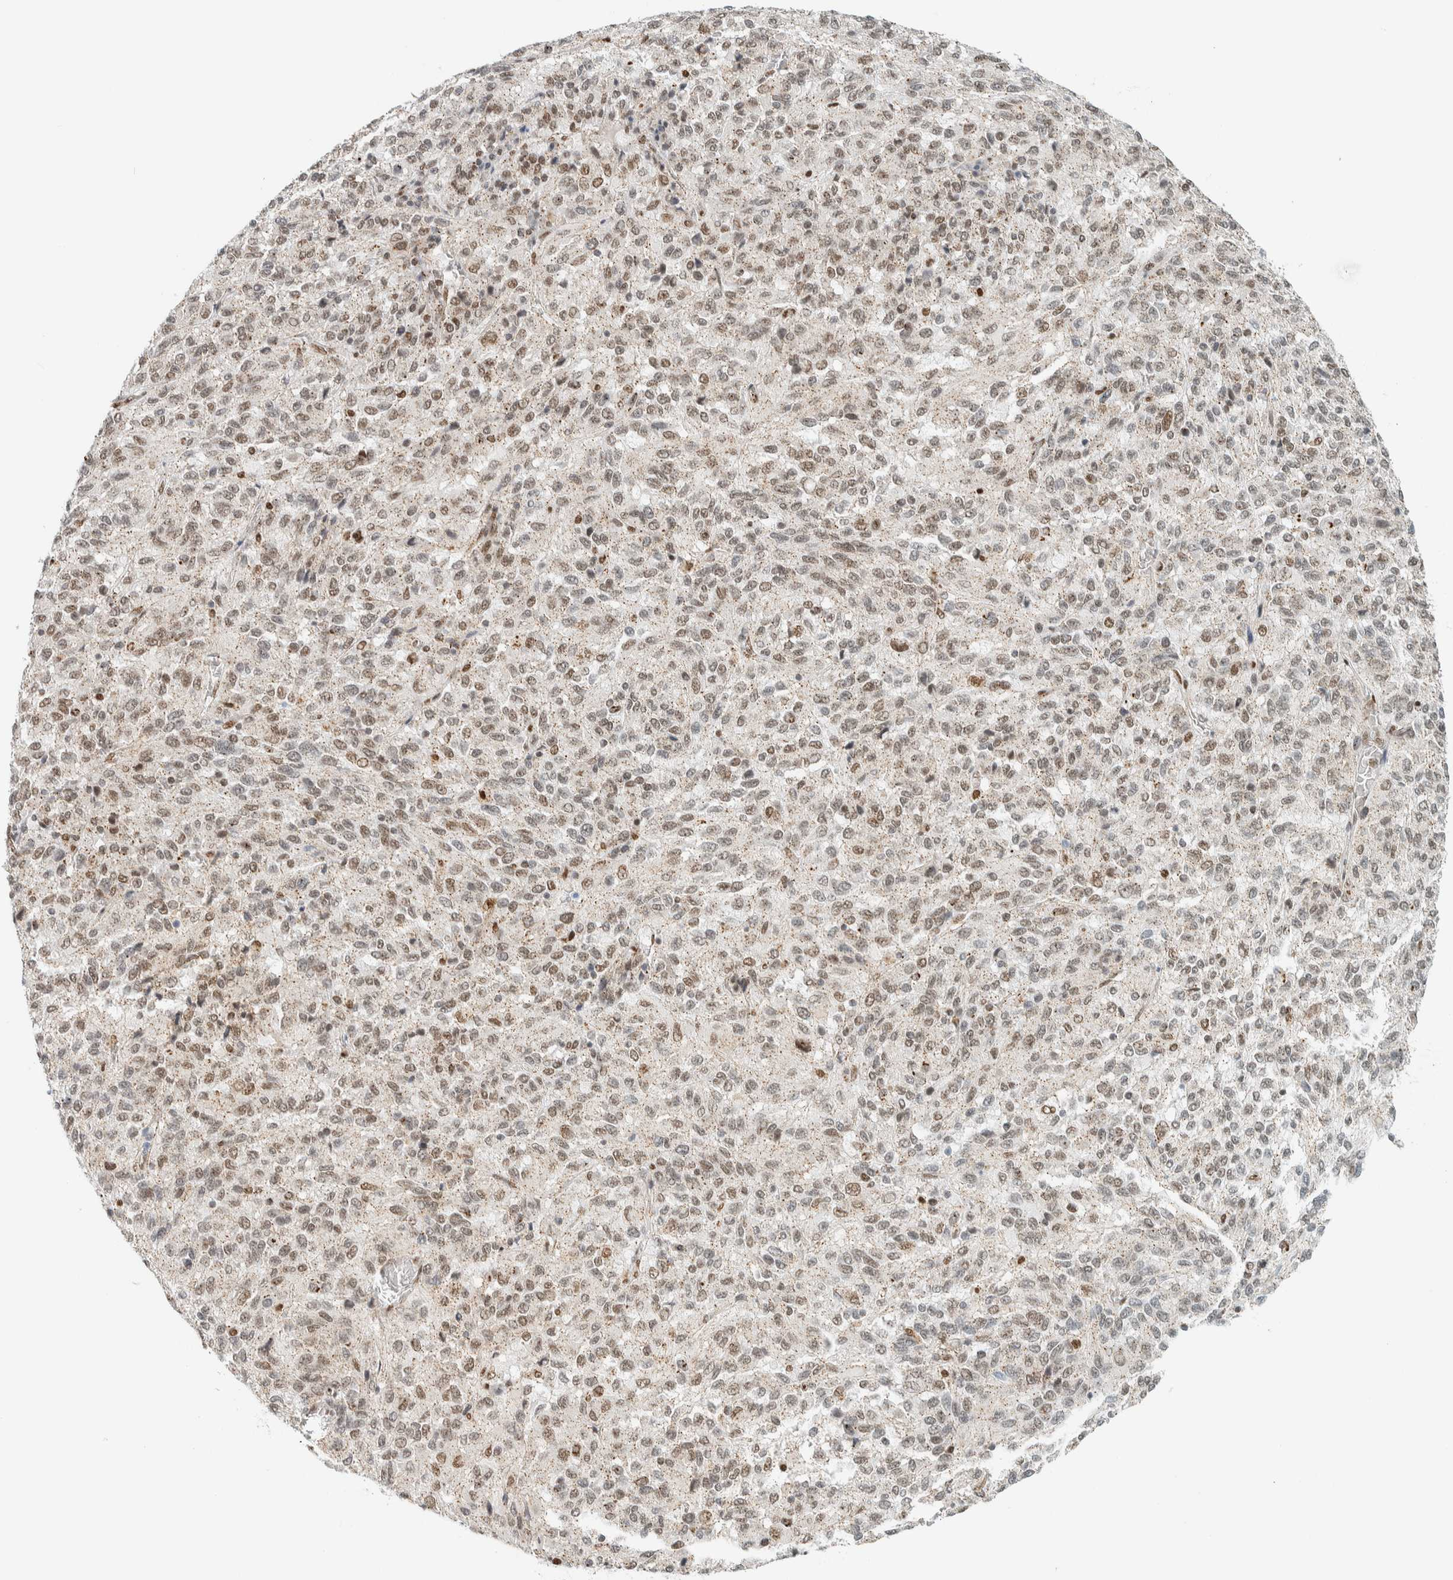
{"staining": {"intensity": "weak", "quantity": ">75%", "location": "cytoplasmic/membranous,nuclear"}, "tissue": "melanoma", "cell_type": "Tumor cells", "image_type": "cancer", "snomed": [{"axis": "morphology", "description": "Malignant melanoma, Metastatic site"}, {"axis": "topography", "description": "Lung"}], "caption": "Human melanoma stained for a protein (brown) reveals weak cytoplasmic/membranous and nuclear positive expression in about >75% of tumor cells.", "gene": "TFE3", "patient": {"sex": "male", "age": 64}}